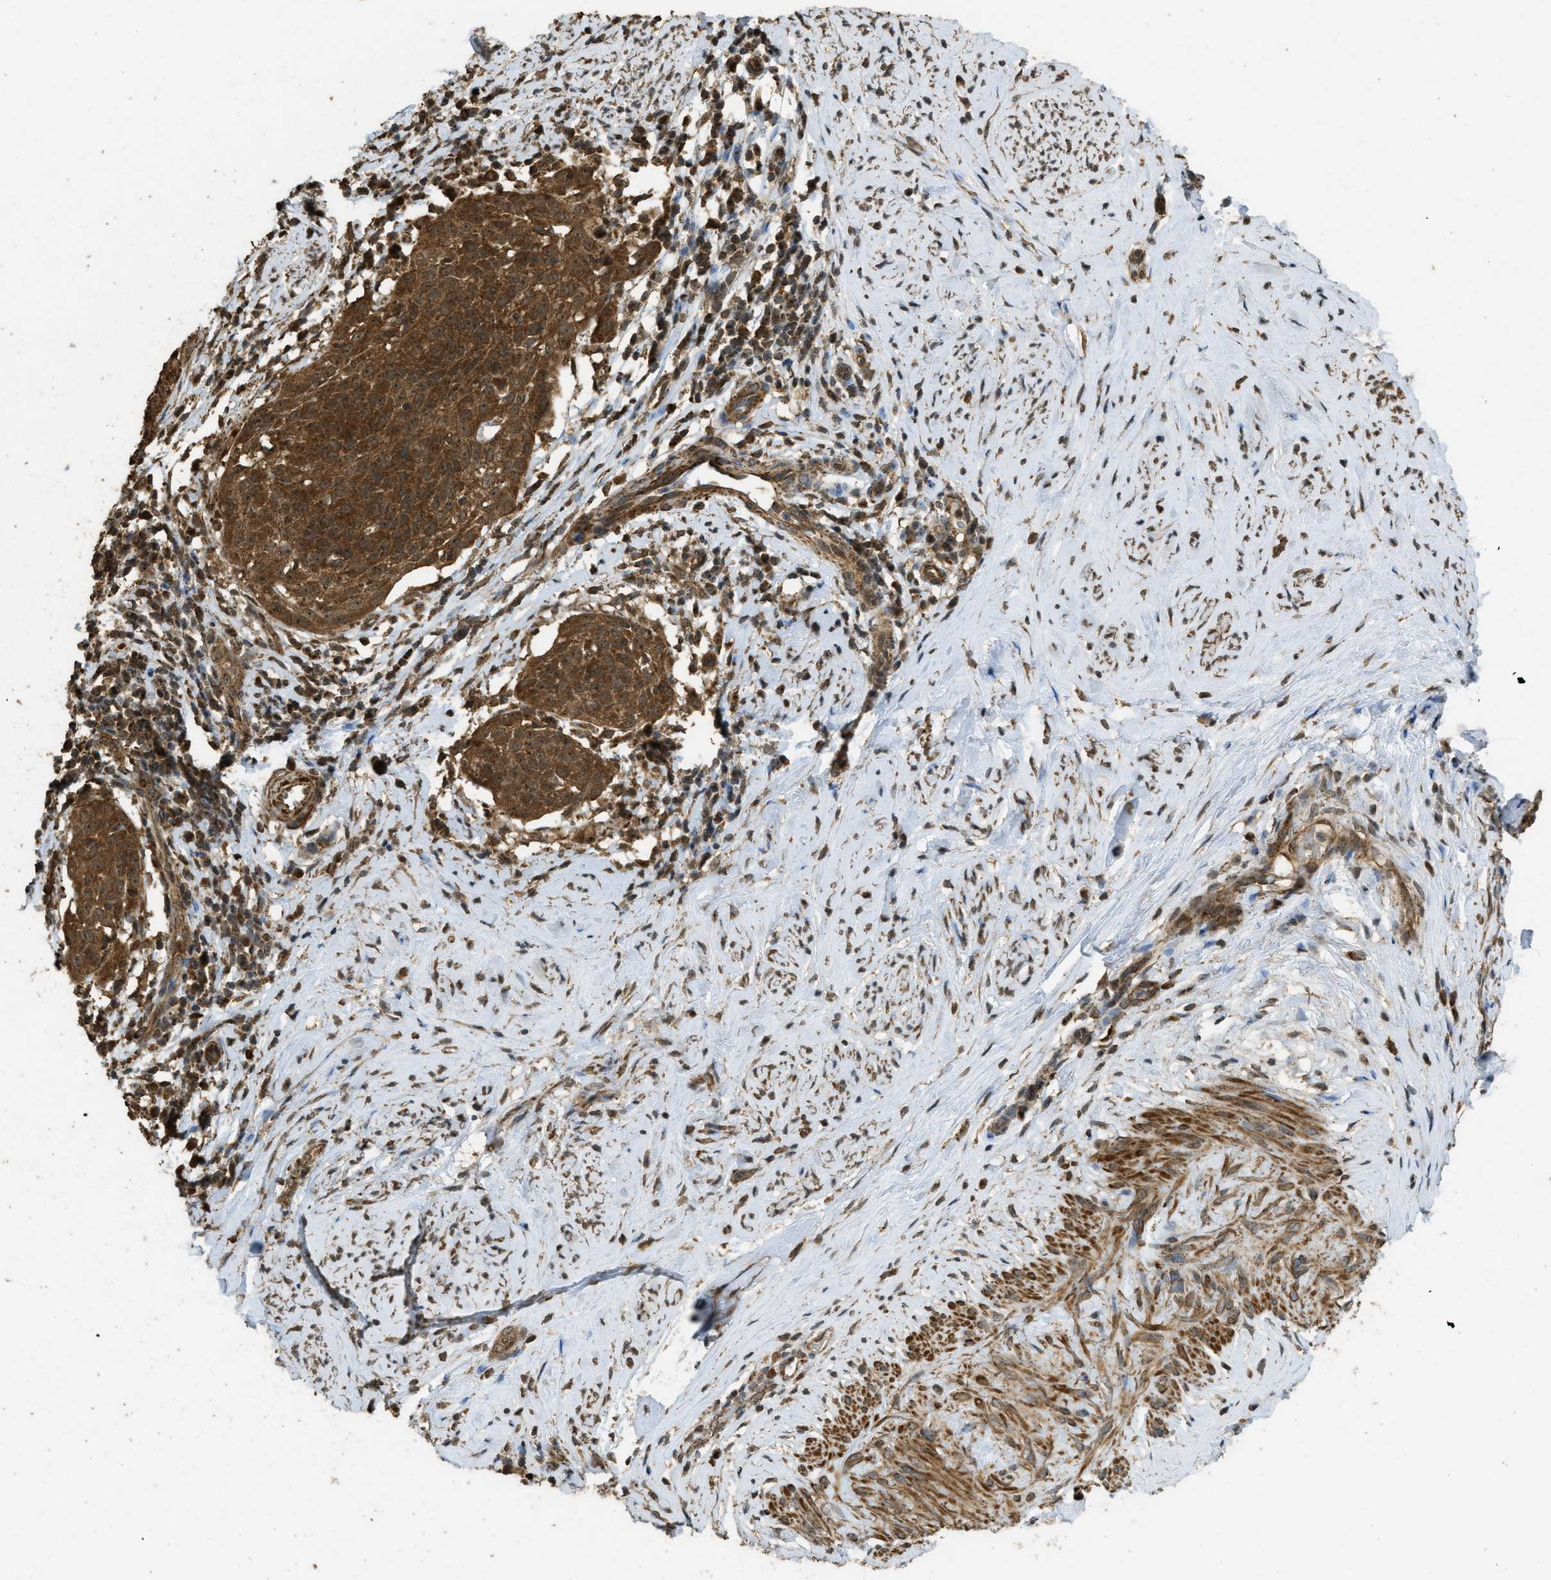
{"staining": {"intensity": "strong", "quantity": ">75%", "location": "cytoplasmic/membranous,nuclear"}, "tissue": "cervical cancer", "cell_type": "Tumor cells", "image_type": "cancer", "snomed": [{"axis": "morphology", "description": "Squamous cell carcinoma, NOS"}, {"axis": "topography", "description": "Cervix"}], "caption": "Human cervical squamous cell carcinoma stained with a brown dye demonstrates strong cytoplasmic/membranous and nuclear positive staining in approximately >75% of tumor cells.", "gene": "CTPS1", "patient": {"sex": "female", "age": 51}}